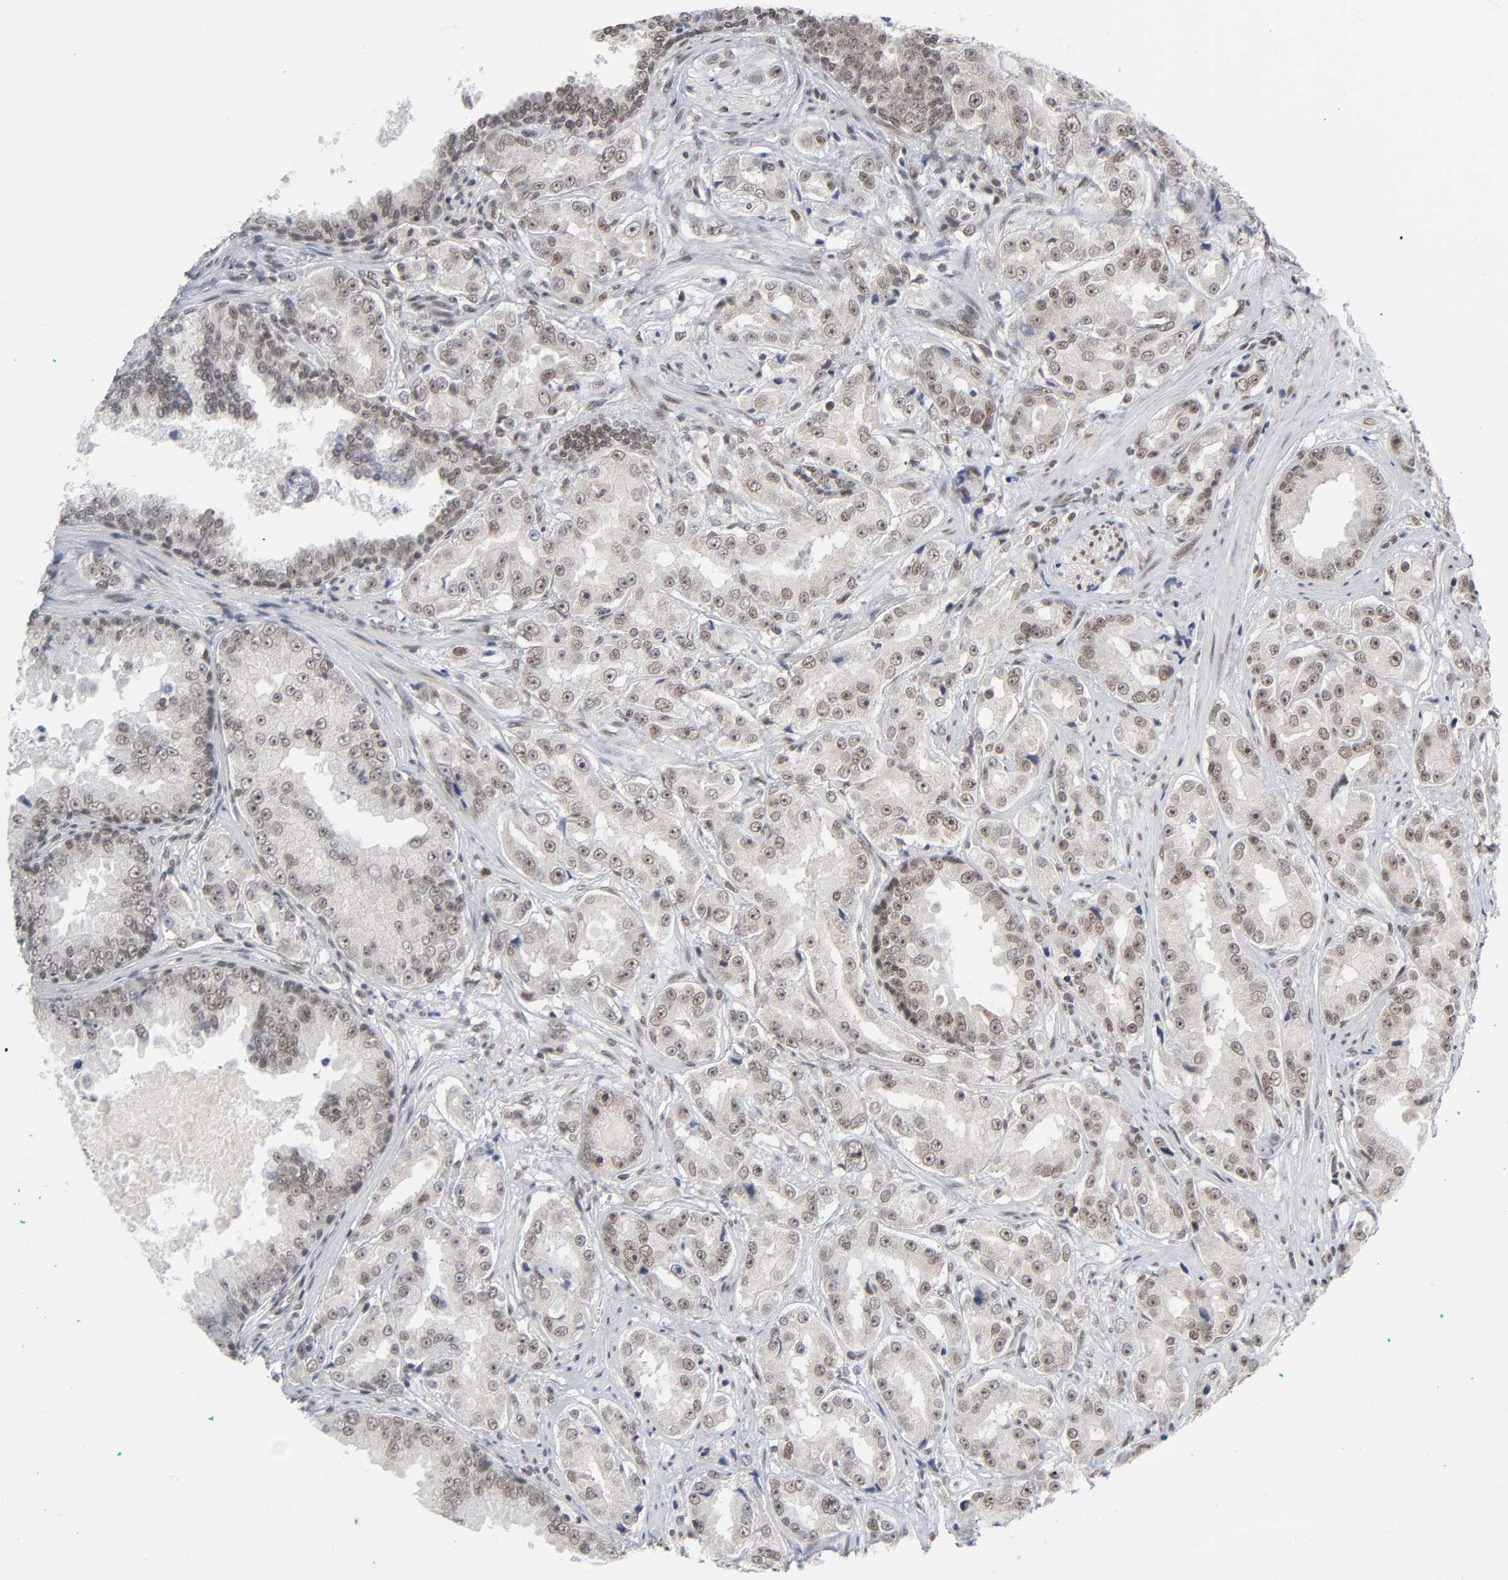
{"staining": {"intensity": "weak", "quantity": "25%-75%", "location": "cytoplasmic/membranous,nuclear"}, "tissue": "prostate cancer", "cell_type": "Tumor cells", "image_type": "cancer", "snomed": [{"axis": "morphology", "description": "Adenocarcinoma, High grade"}, {"axis": "topography", "description": "Prostate"}], "caption": "Immunohistochemical staining of human prostate cancer (adenocarcinoma (high-grade)) reveals low levels of weak cytoplasmic/membranous and nuclear staining in approximately 25%-75% of tumor cells.", "gene": "ZNF384", "patient": {"sex": "male", "age": 73}}